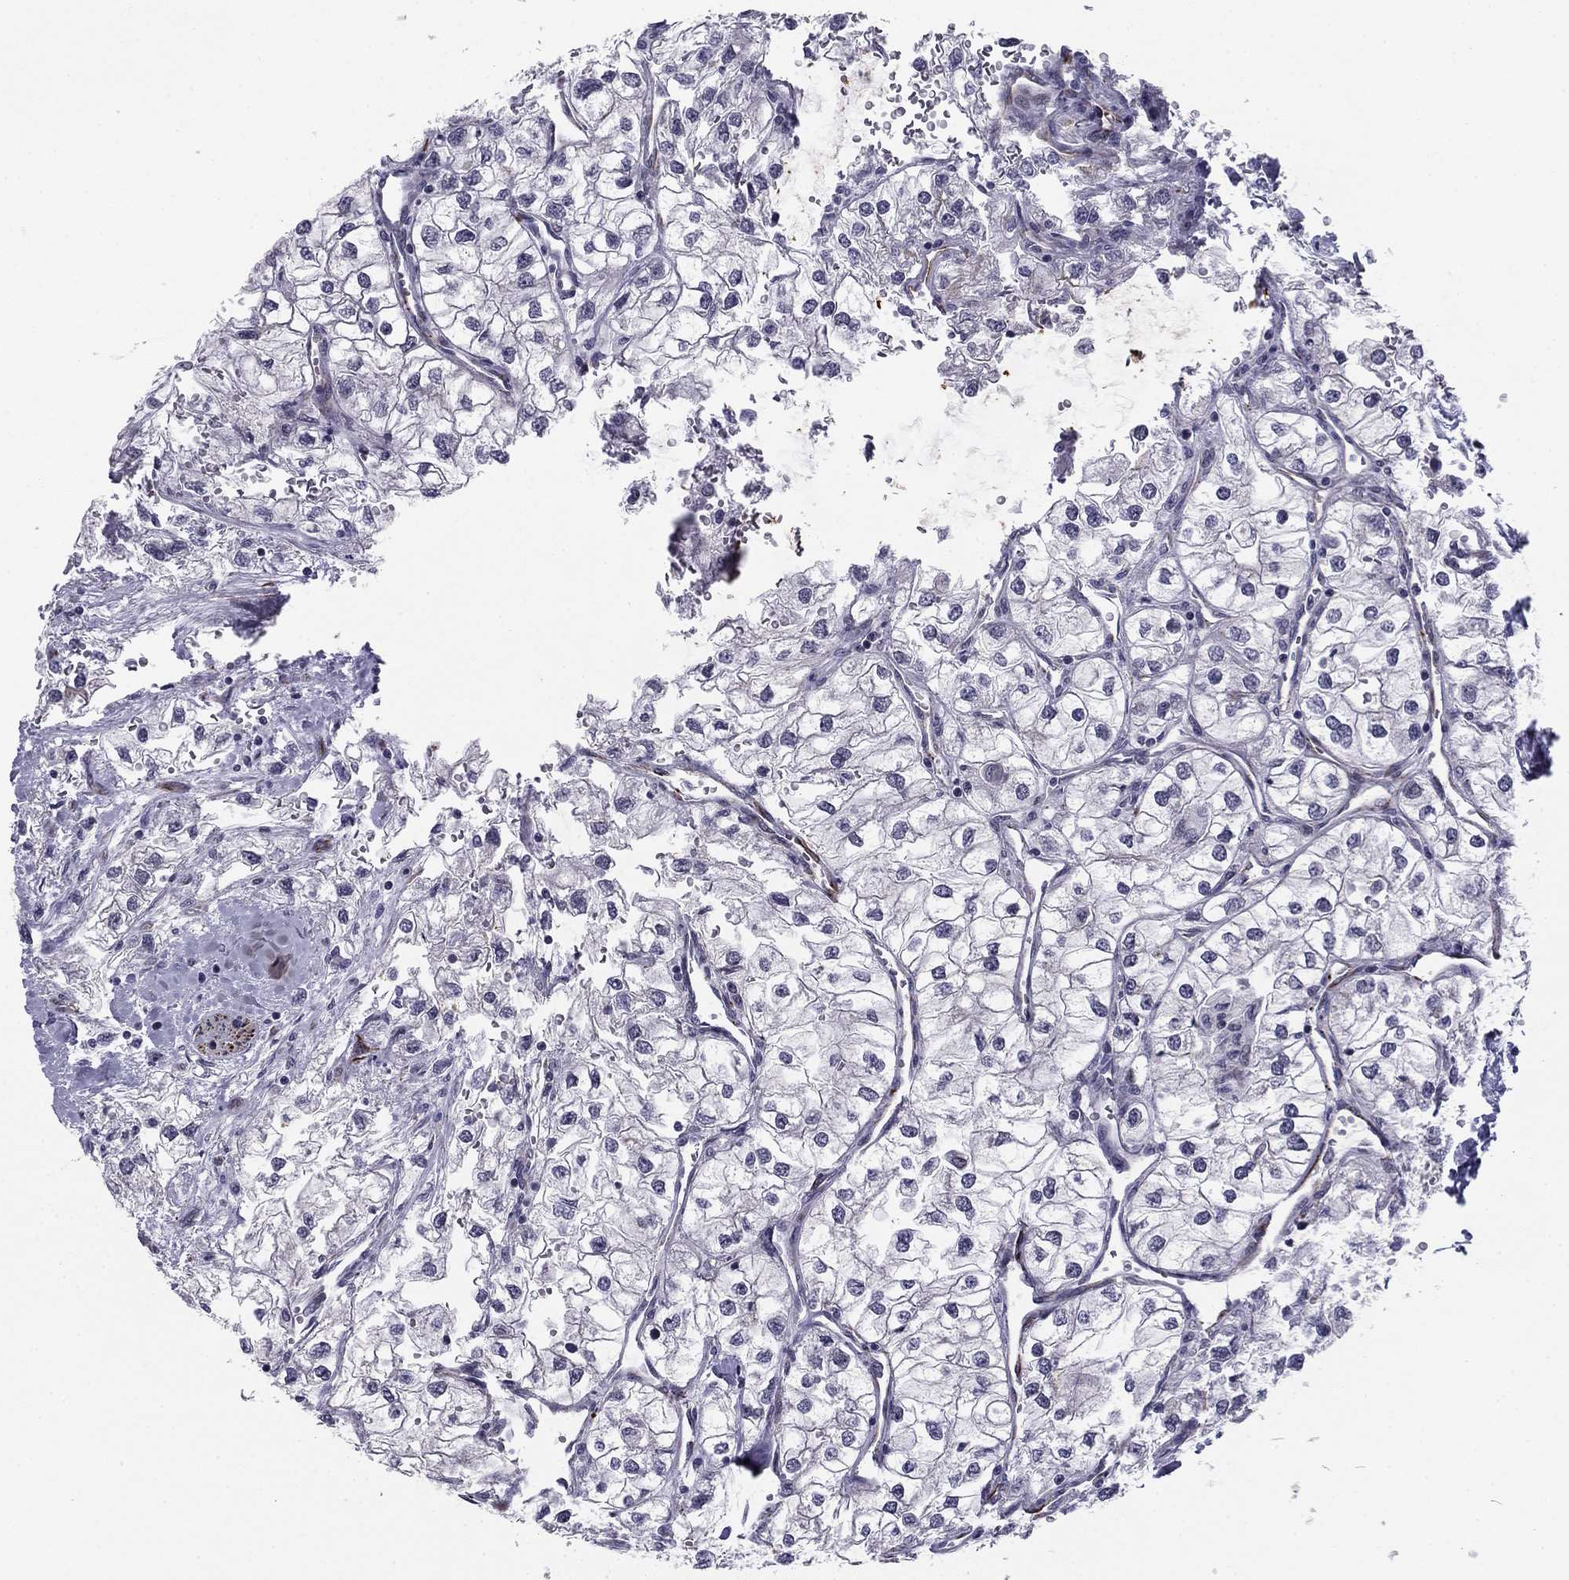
{"staining": {"intensity": "negative", "quantity": "none", "location": "none"}, "tissue": "renal cancer", "cell_type": "Tumor cells", "image_type": "cancer", "snomed": [{"axis": "morphology", "description": "Adenocarcinoma, NOS"}, {"axis": "topography", "description": "Kidney"}], "caption": "Renal cancer was stained to show a protein in brown. There is no significant expression in tumor cells.", "gene": "ANKS4B", "patient": {"sex": "male", "age": 59}}